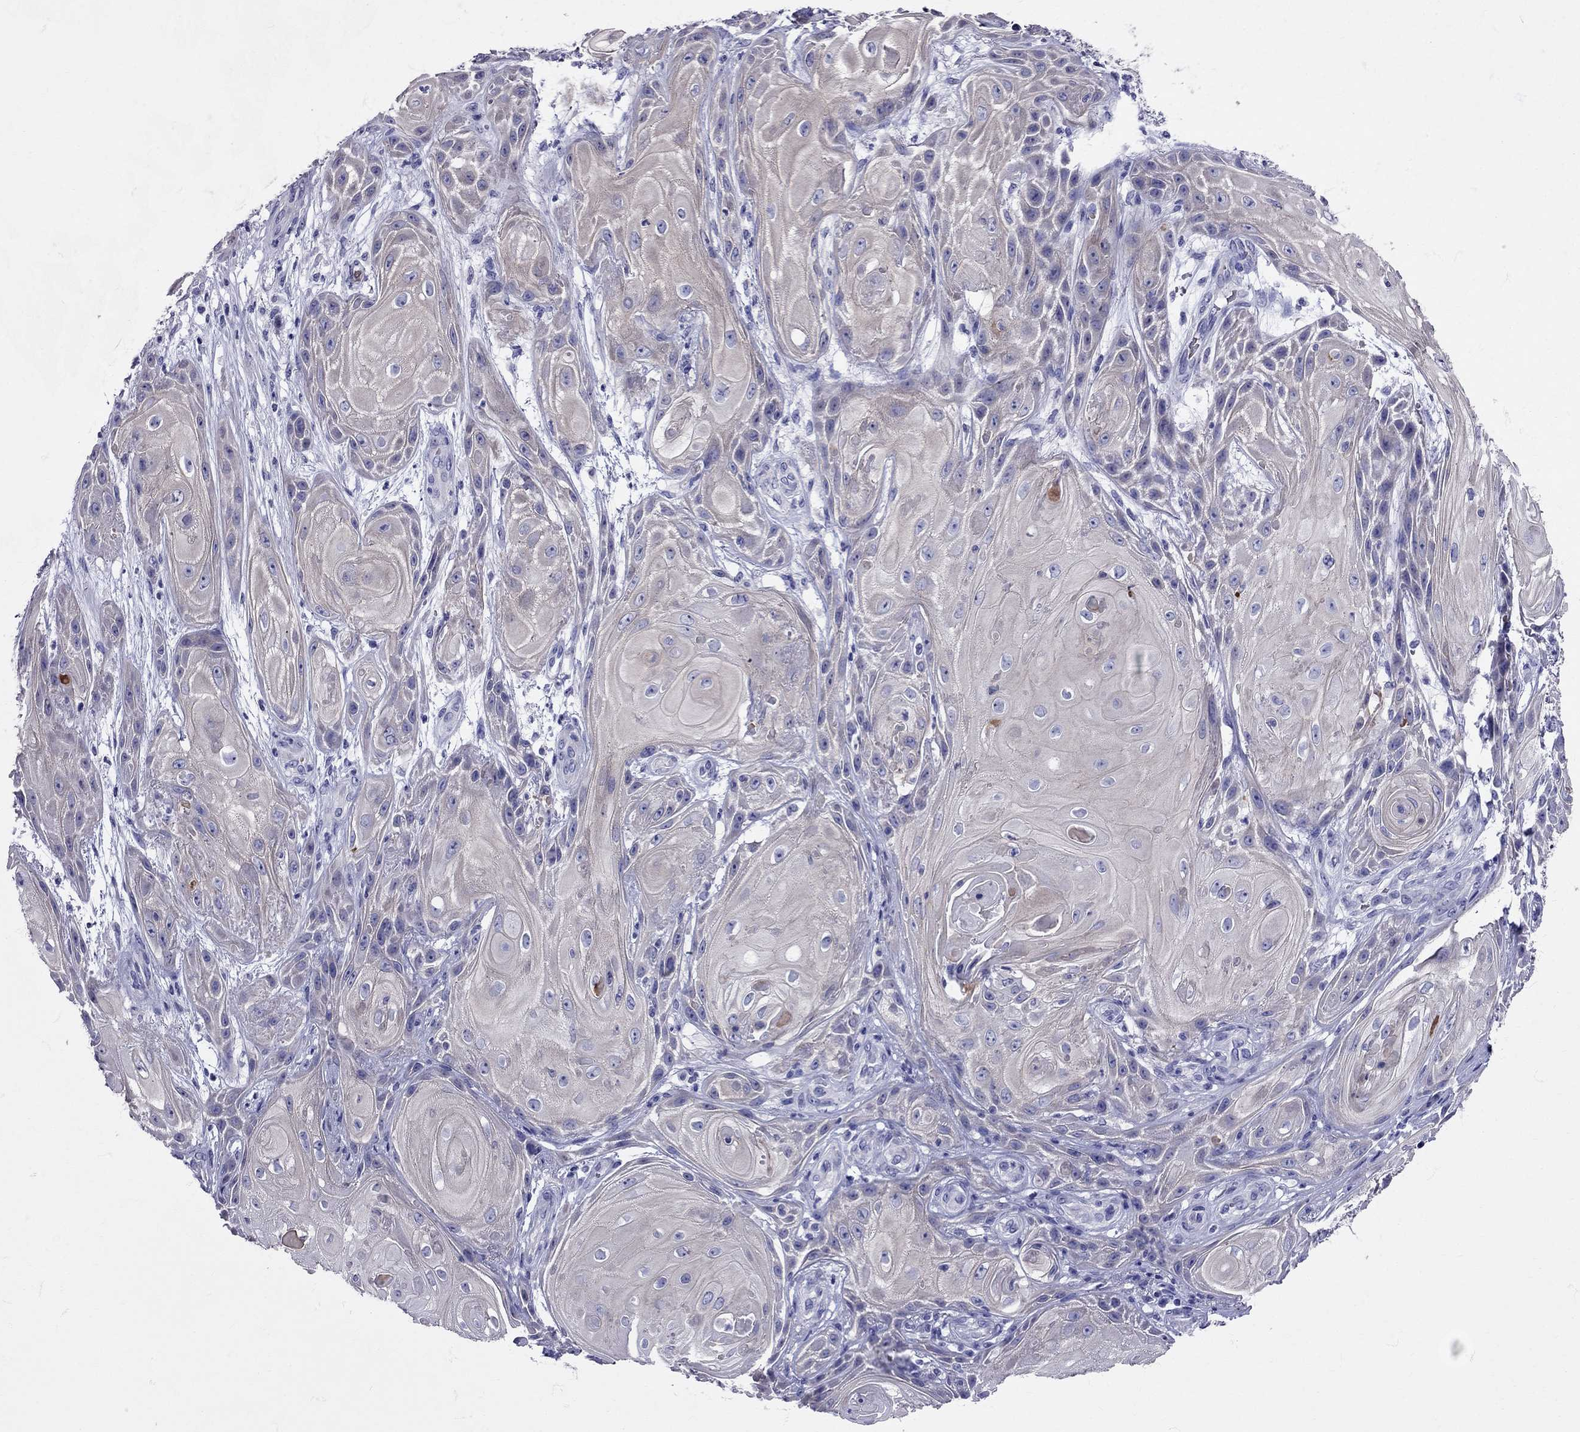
{"staining": {"intensity": "negative", "quantity": "none", "location": "none"}, "tissue": "skin cancer", "cell_type": "Tumor cells", "image_type": "cancer", "snomed": [{"axis": "morphology", "description": "Squamous cell carcinoma, NOS"}, {"axis": "topography", "description": "Skin"}], "caption": "DAB immunohistochemical staining of human skin cancer (squamous cell carcinoma) reveals no significant positivity in tumor cells.", "gene": "TBR1", "patient": {"sex": "male", "age": 62}}